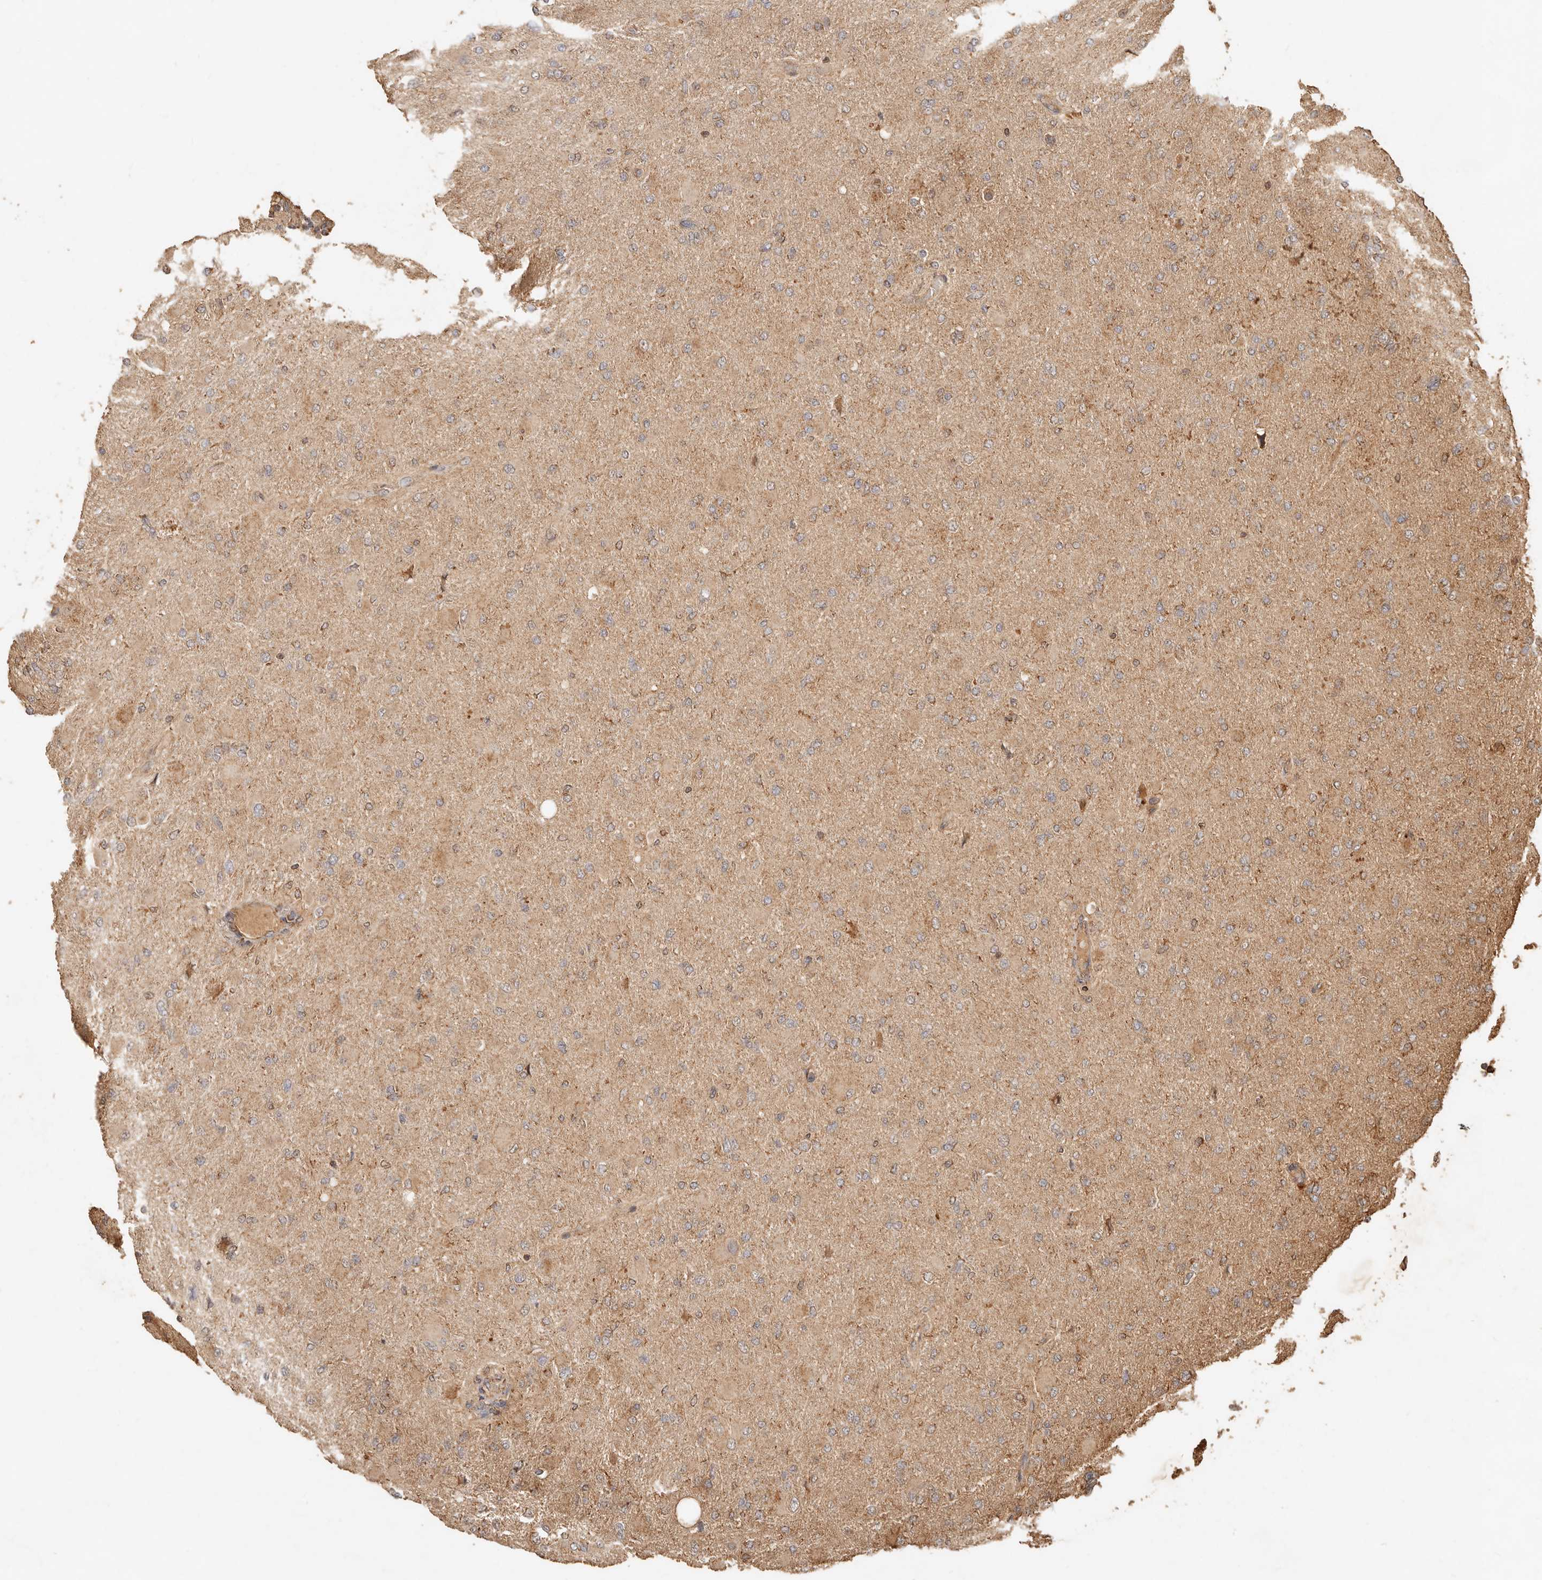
{"staining": {"intensity": "weak", "quantity": "<25%", "location": "cytoplasmic/membranous"}, "tissue": "glioma", "cell_type": "Tumor cells", "image_type": "cancer", "snomed": [{"axis": "morphology", "description": "Glioma, malignant, High grade"}, {"axis": "topography", "description": "Cerebral cortex"}], "caption": "Malignant glioma (high-grade) was stained to show a protein in brown. There is no significant positivity in tumor cells.", "gene": "FAM180B", "patient": {"sex": "female", "age": 36}}